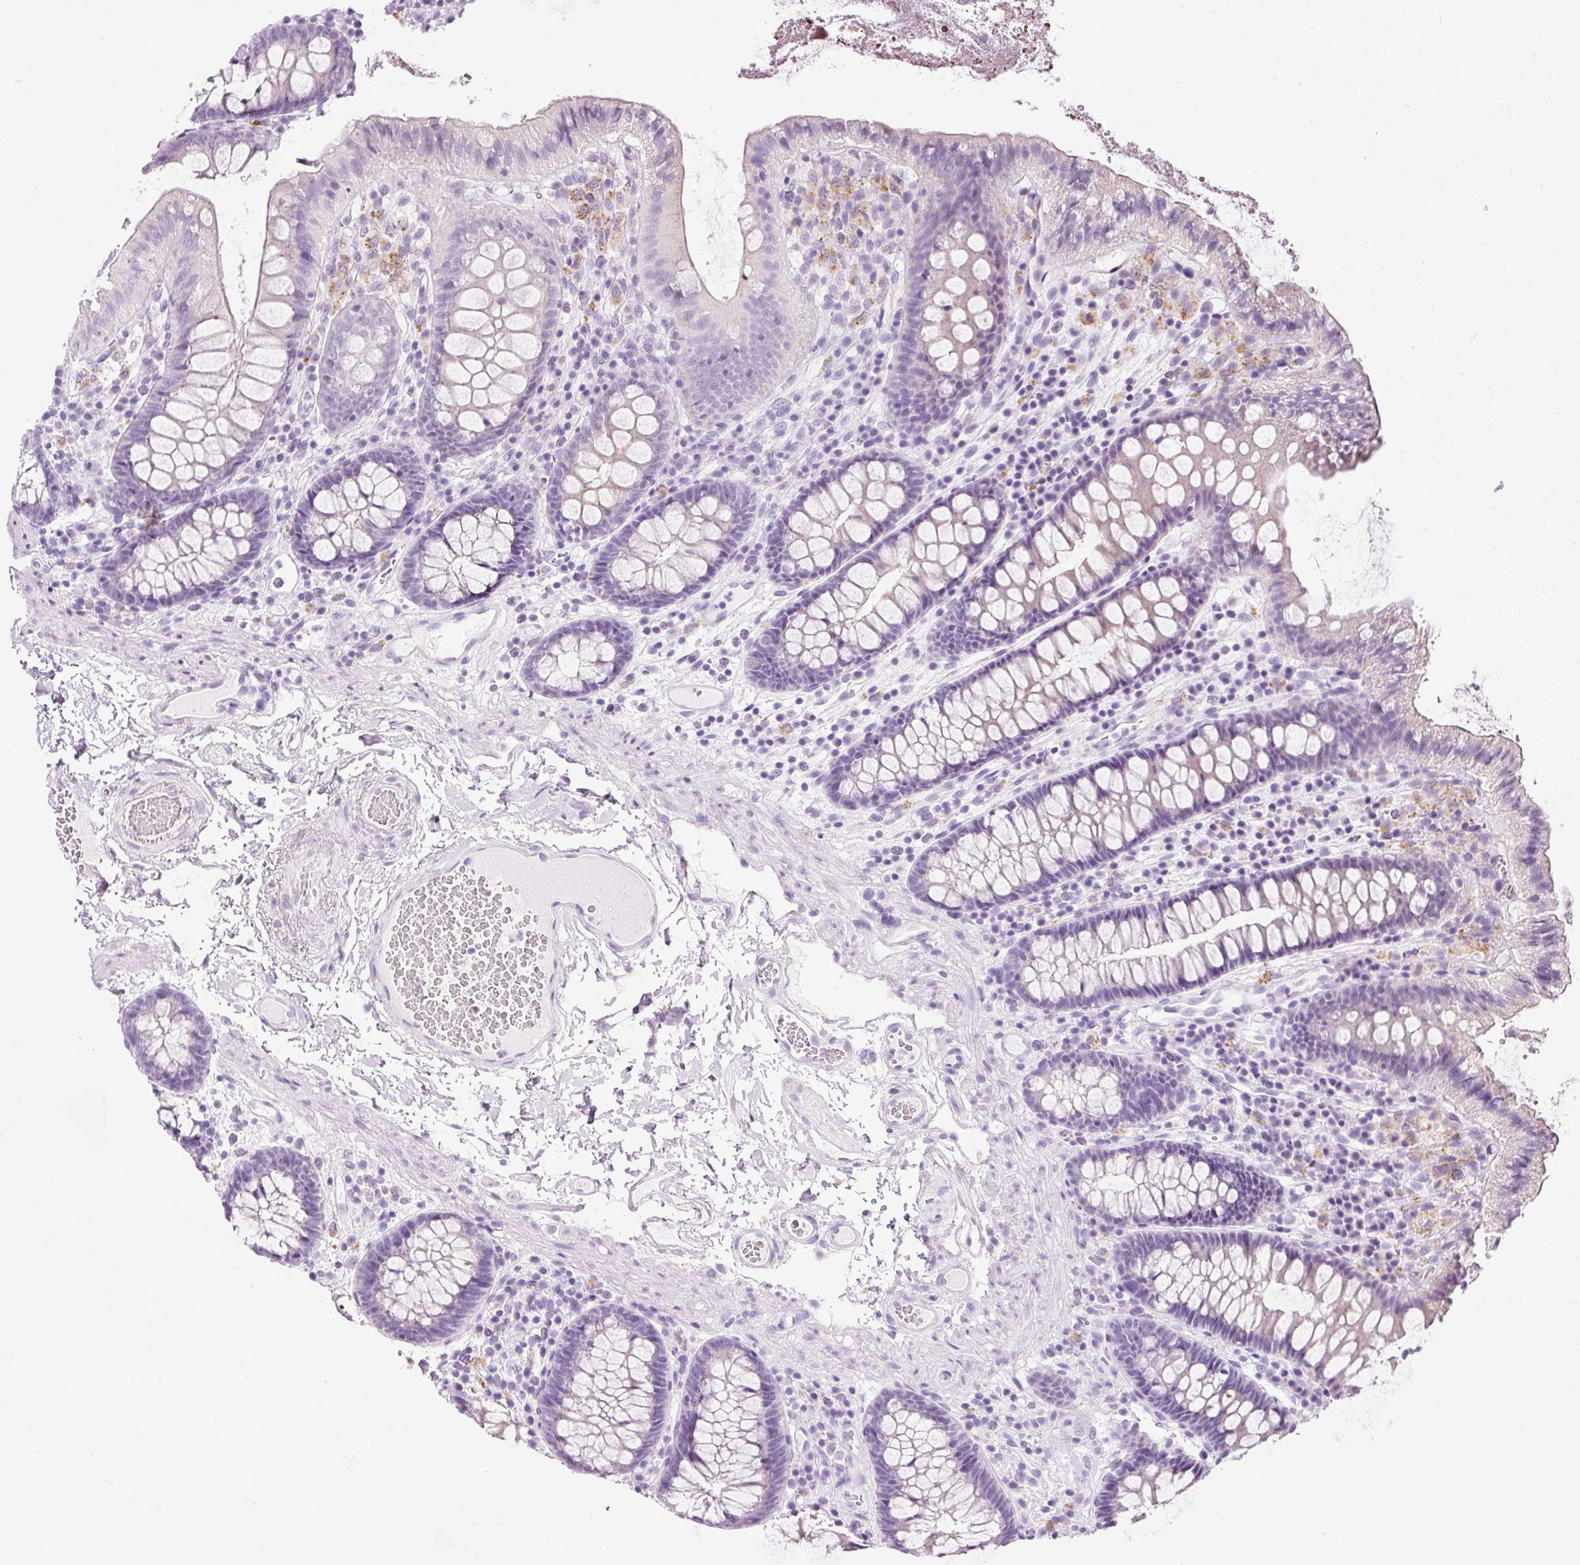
{"staining": {"intensity": "negative", "quantity": "none", "location": "none"}, "tissue": "colon", "cell_type": "Endothelial cells", "image_type": "normal", "snomed": [{"axis": "morphology", "description": "Normal tissue, NOS"}, {"axis": "topography", "description": "Colon"}], "caption": "Protein analysis of unremarkable colon reveals no significant expression in endothelial cells. Brightfield microscopy of IHC stained with DAB (brown) and hematoxylin (blue), captured at high magnification.", "gene": "ZNF639", "patient": {"sex": "male", "age": 84}}